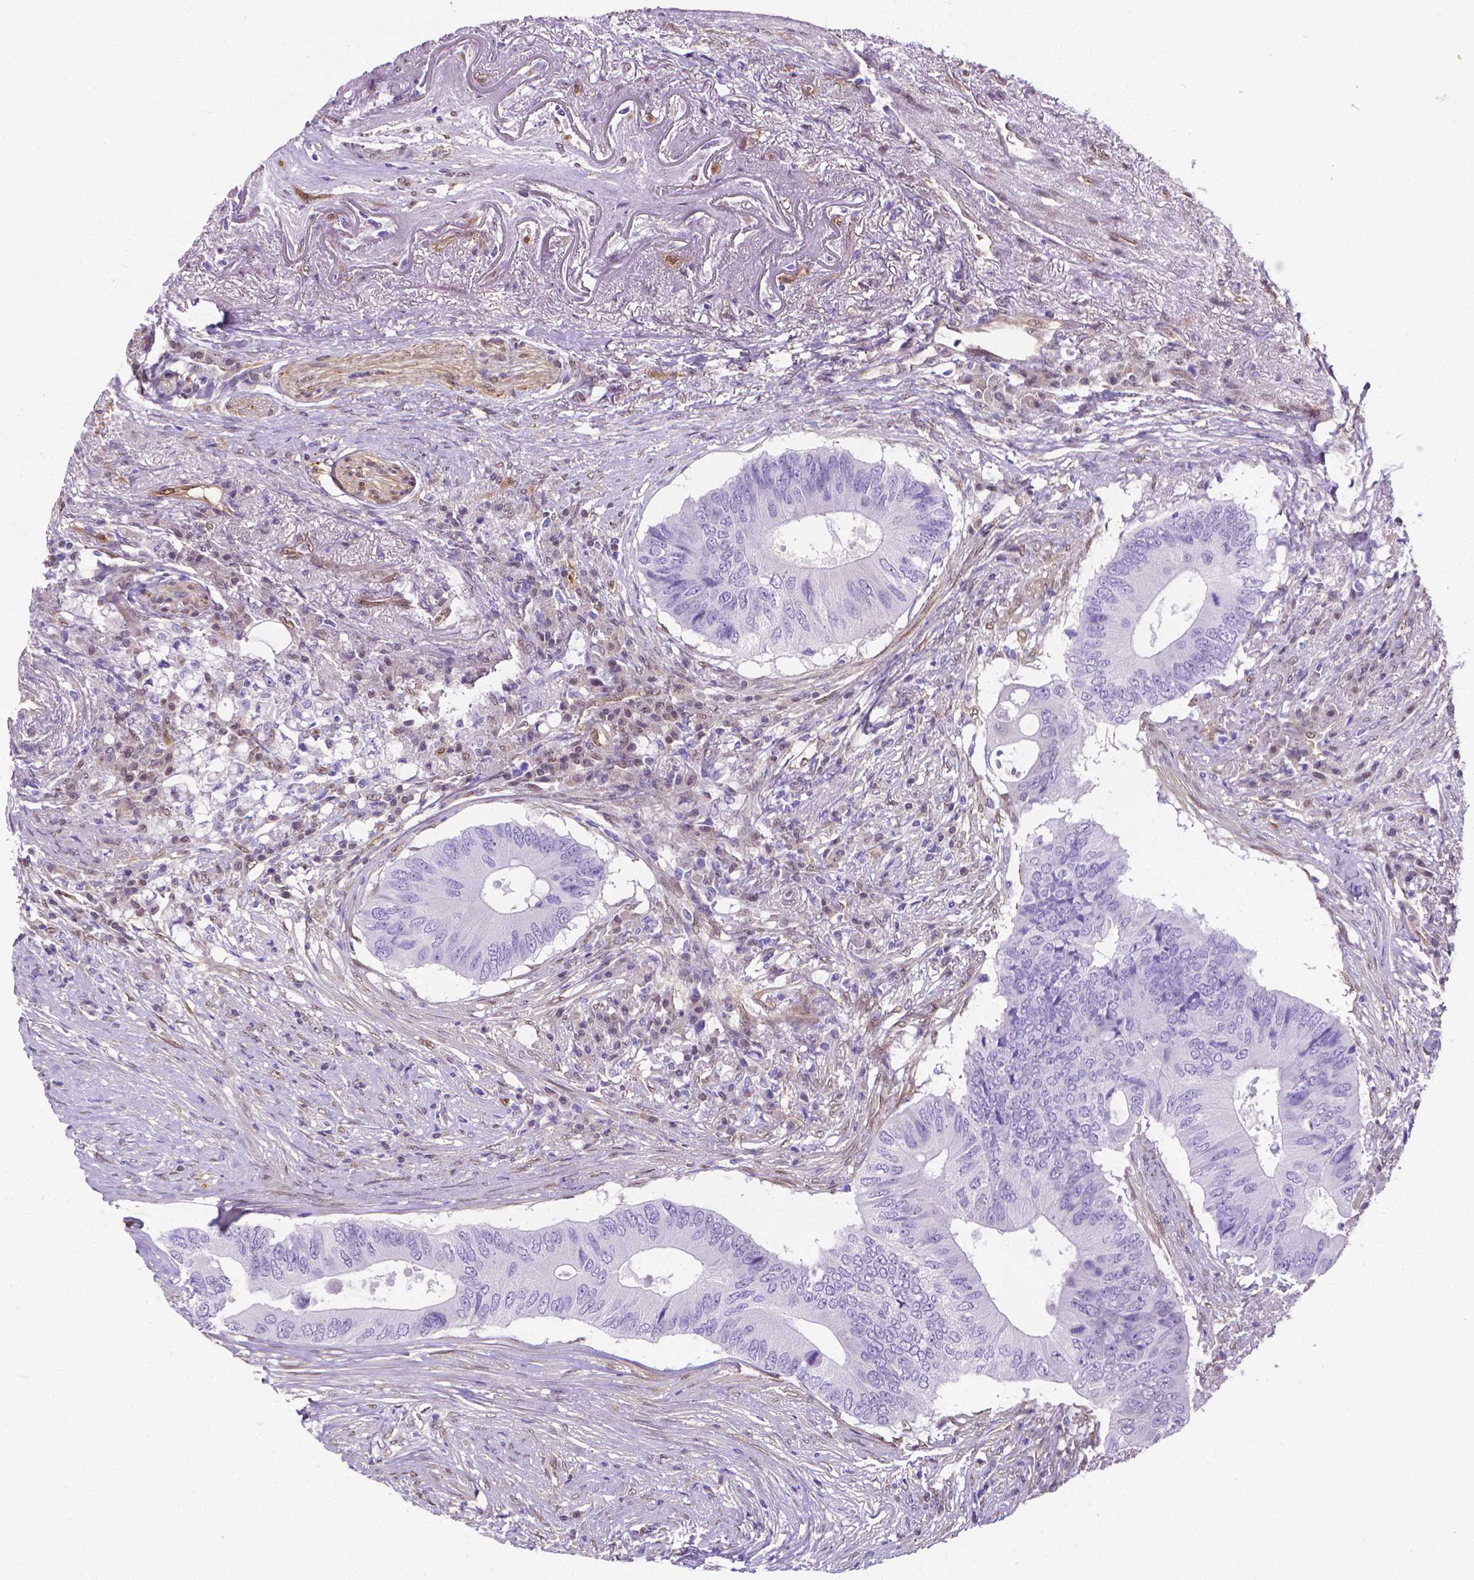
{"staining": {"intensity": "negative", "quantity": "none", "location": "none"}, "tissue": "colorectal cancer", "cell_type": "Tumor cells", "image_type": "cancer", "snomed": [{"axis": "morphology", "description": "Adenocarcinoma, NOS"}, {"axis": "topography", "description": "Colon"}], "caption": "A histopathology image of human colorectal cancer (adenocarcinoma) is negative for staining in tumor cells. Nuclei are stained in blue.", "gene": "CLIC4", "patient": {"sex": "male", "age": 71}}